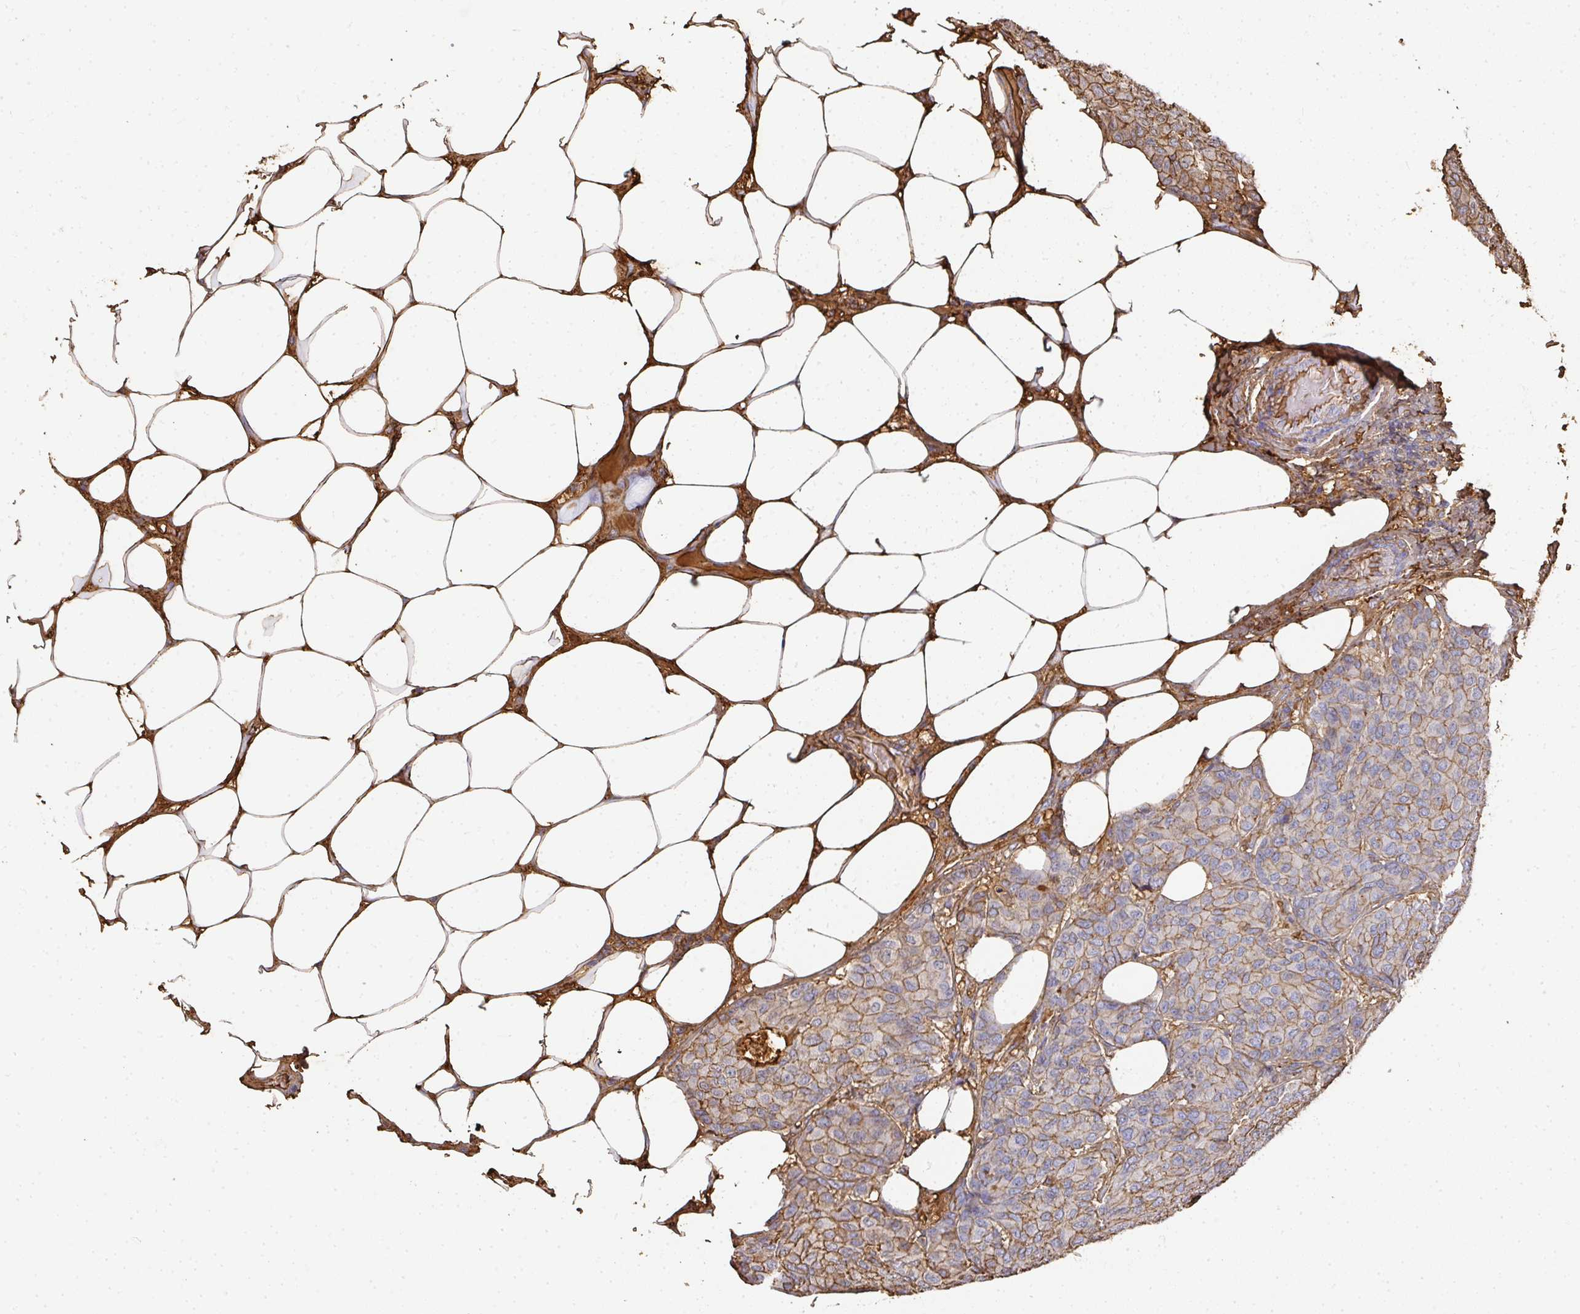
{"staining": {"intensity": "moderate", "quantity": "25%-75%", "location": "cytoplasmic/membranous"}, "tissue": "breast cancer", "cell_type": "Tumor cells", "image_type": "cancer", "snomed": [{"axis": "morphology", "description": "Duct carcinoma"}, {"axis": "topography", "description": "Breast"}], "caption": "DAB immunohistochemical staining of invasive ductal carcinoma (breast) reveals moderate cytoplasmic/membranous protein expression in about 25%-75% of tumor cells.", "gene": "ALB", "patient": {"sex": "female", "age": 75}}